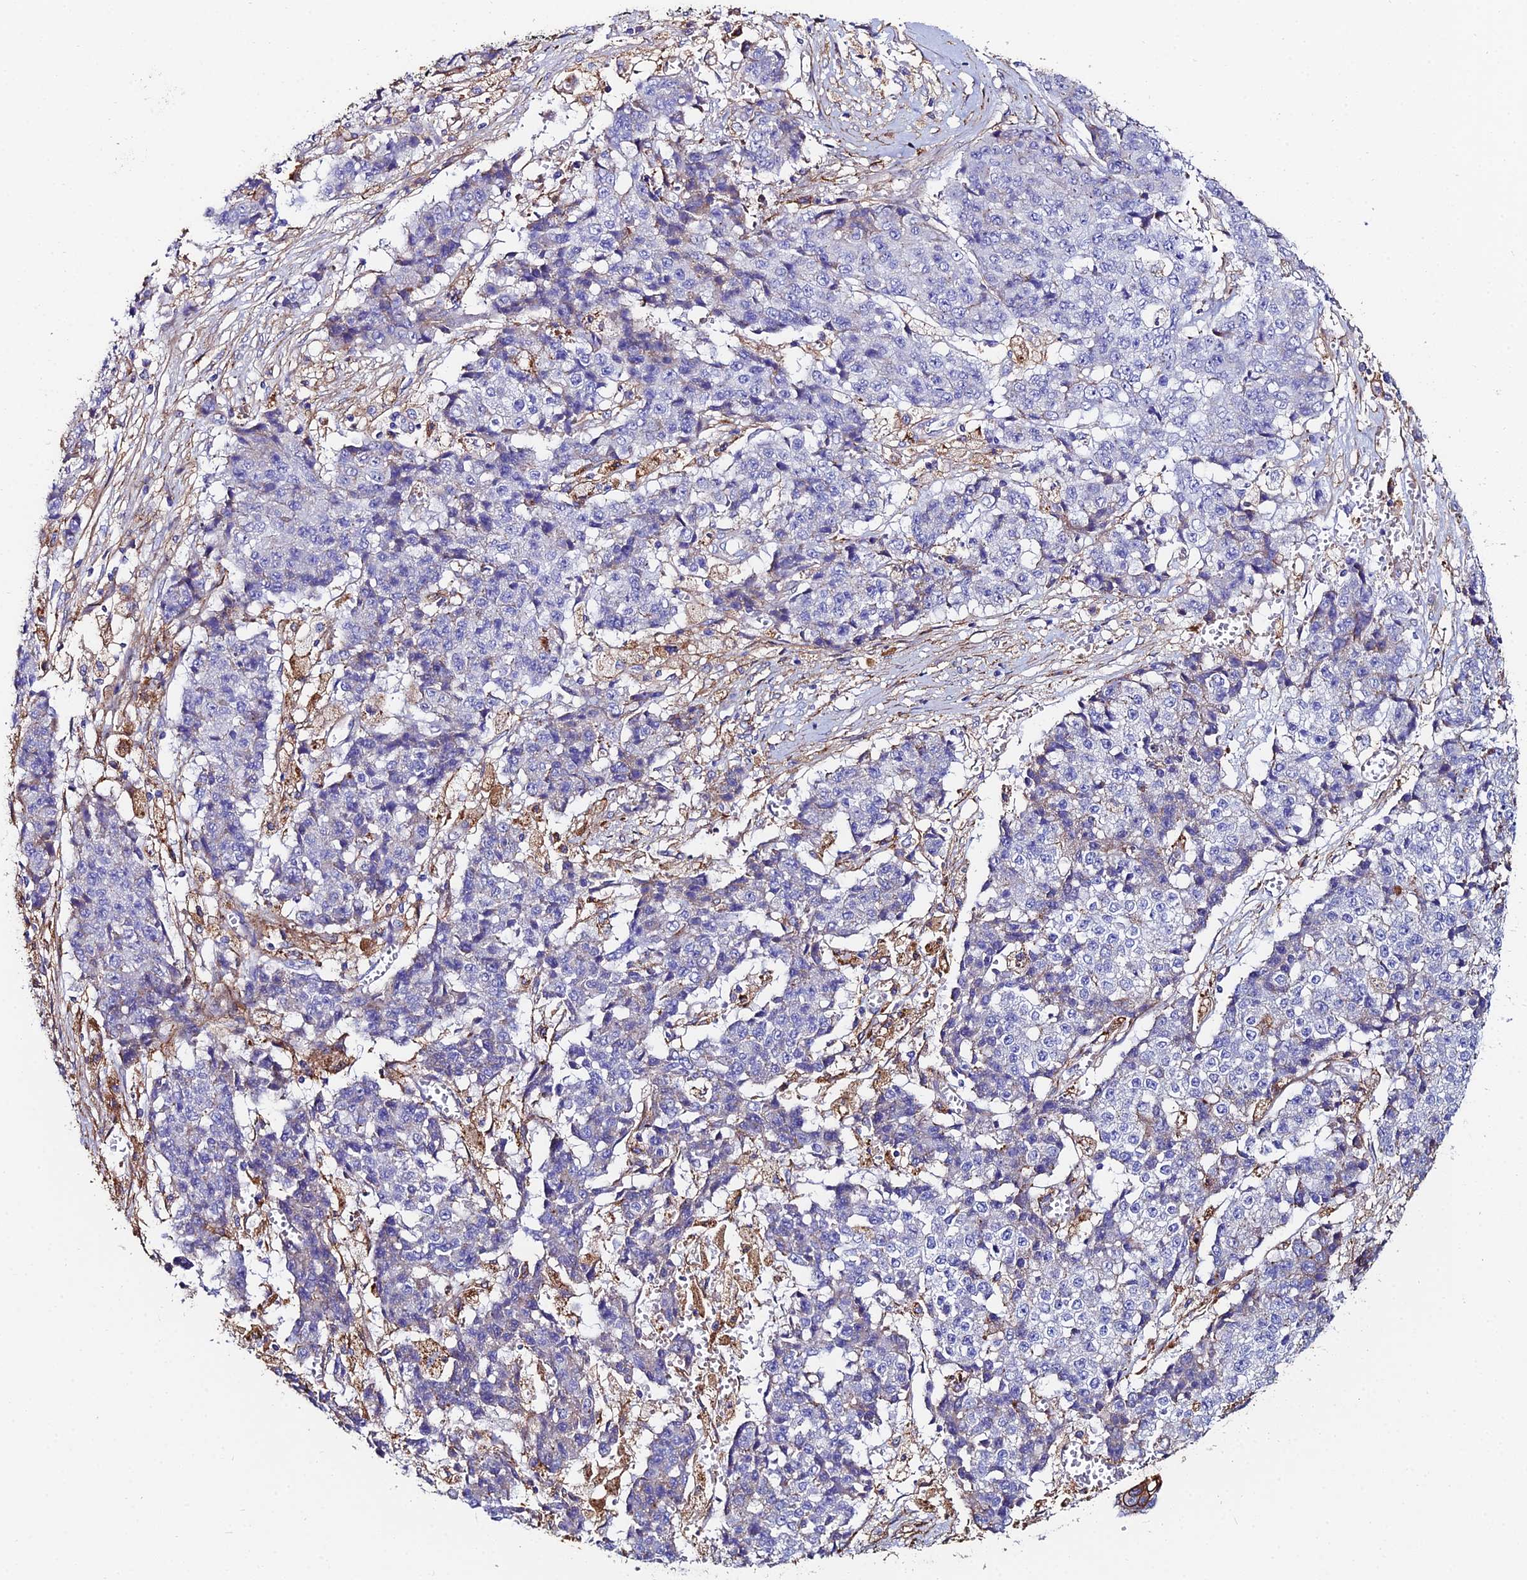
{"staining": {"intensity": "negative", "quantity": "none", "location": "none"}, "tissue": "ovarian cancer", "cell_type": "Tumor cells", "image_type": "cancer", "snomed": [{"axis": "morphology", "description": "Carcinoma, endometroid"}, {"axis": "topography", "description": "Ovary"}], "caption": "A histopathology image of endometroid carcinoma (ovarian) stained for a protein reveals no brown staining in tumor cells. The staining was performed using DAB (3,3'-diaminobenzidine) to visualize the protein expression in brown, while the nuclei were stained in blue with hematoxylin (Magnification: 20x).", "gene": "C6", "patient": {"sex": "female", "age": 42}}